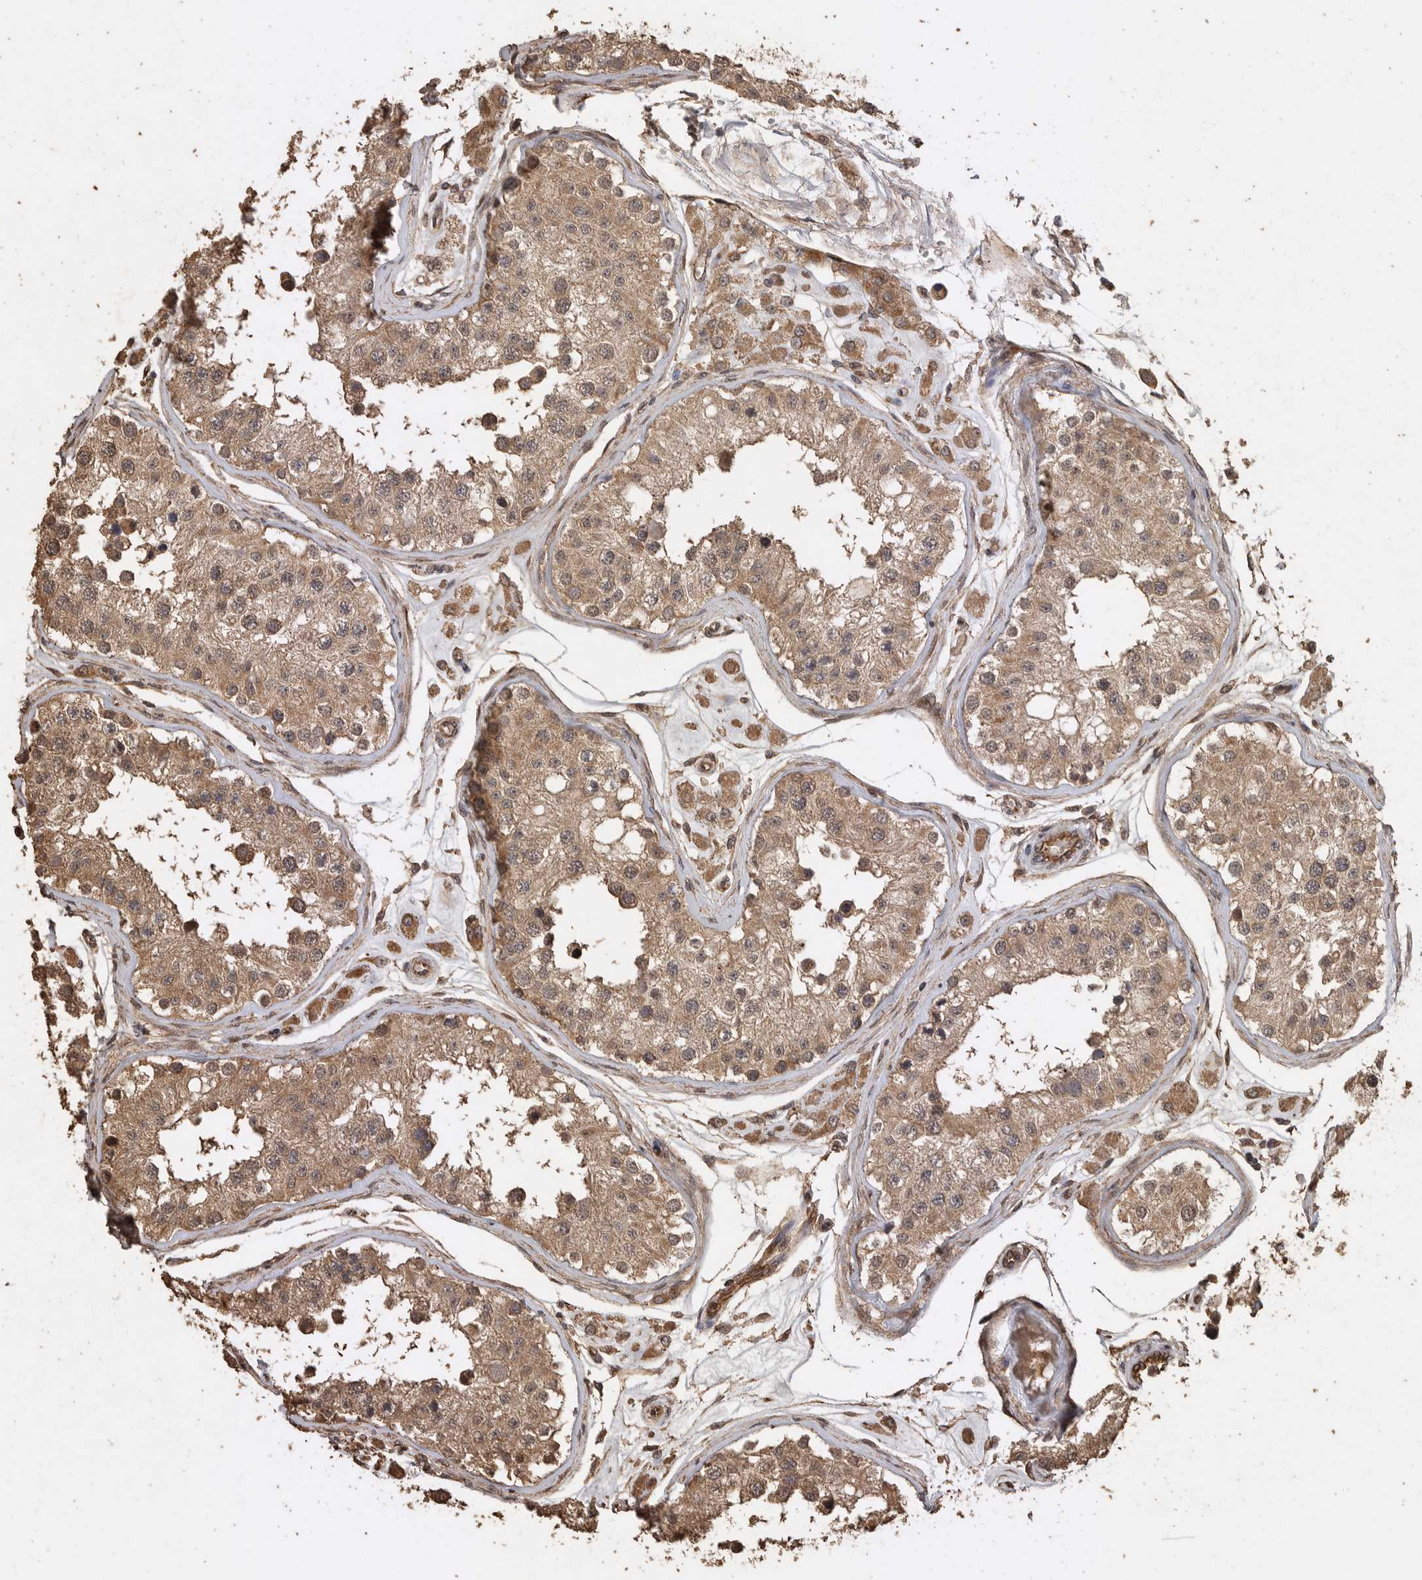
{"staining": {"intensity": "moderate", "quantity": ">75%", "location": "cytoplasmic/membranous"}, "tissue": "testis", "cell_type": "Cells in seminiferous ducts", "image_type": "normal", "snomed": [{"axis": "morphology", "description": "Normal tissue, NOS"}, {"axis": "morphology", "description": "Adenocarcinoma, metastatic, NOS"}, {"axis": "topography", "description": "Testis"}], "caption": "A brown stain shows moderate cytoplasmic/membranous expression of a protein in cells in seminiferous ducts of unremarkable testis. The staining was performed using DAB (3,3'-diaminobenzidine), with brown indicating positive protein expression. Nuclei are stained blue with hematoxylin.", "gene": "PINK1", "patient": {"sex": "male", "age": 26}}